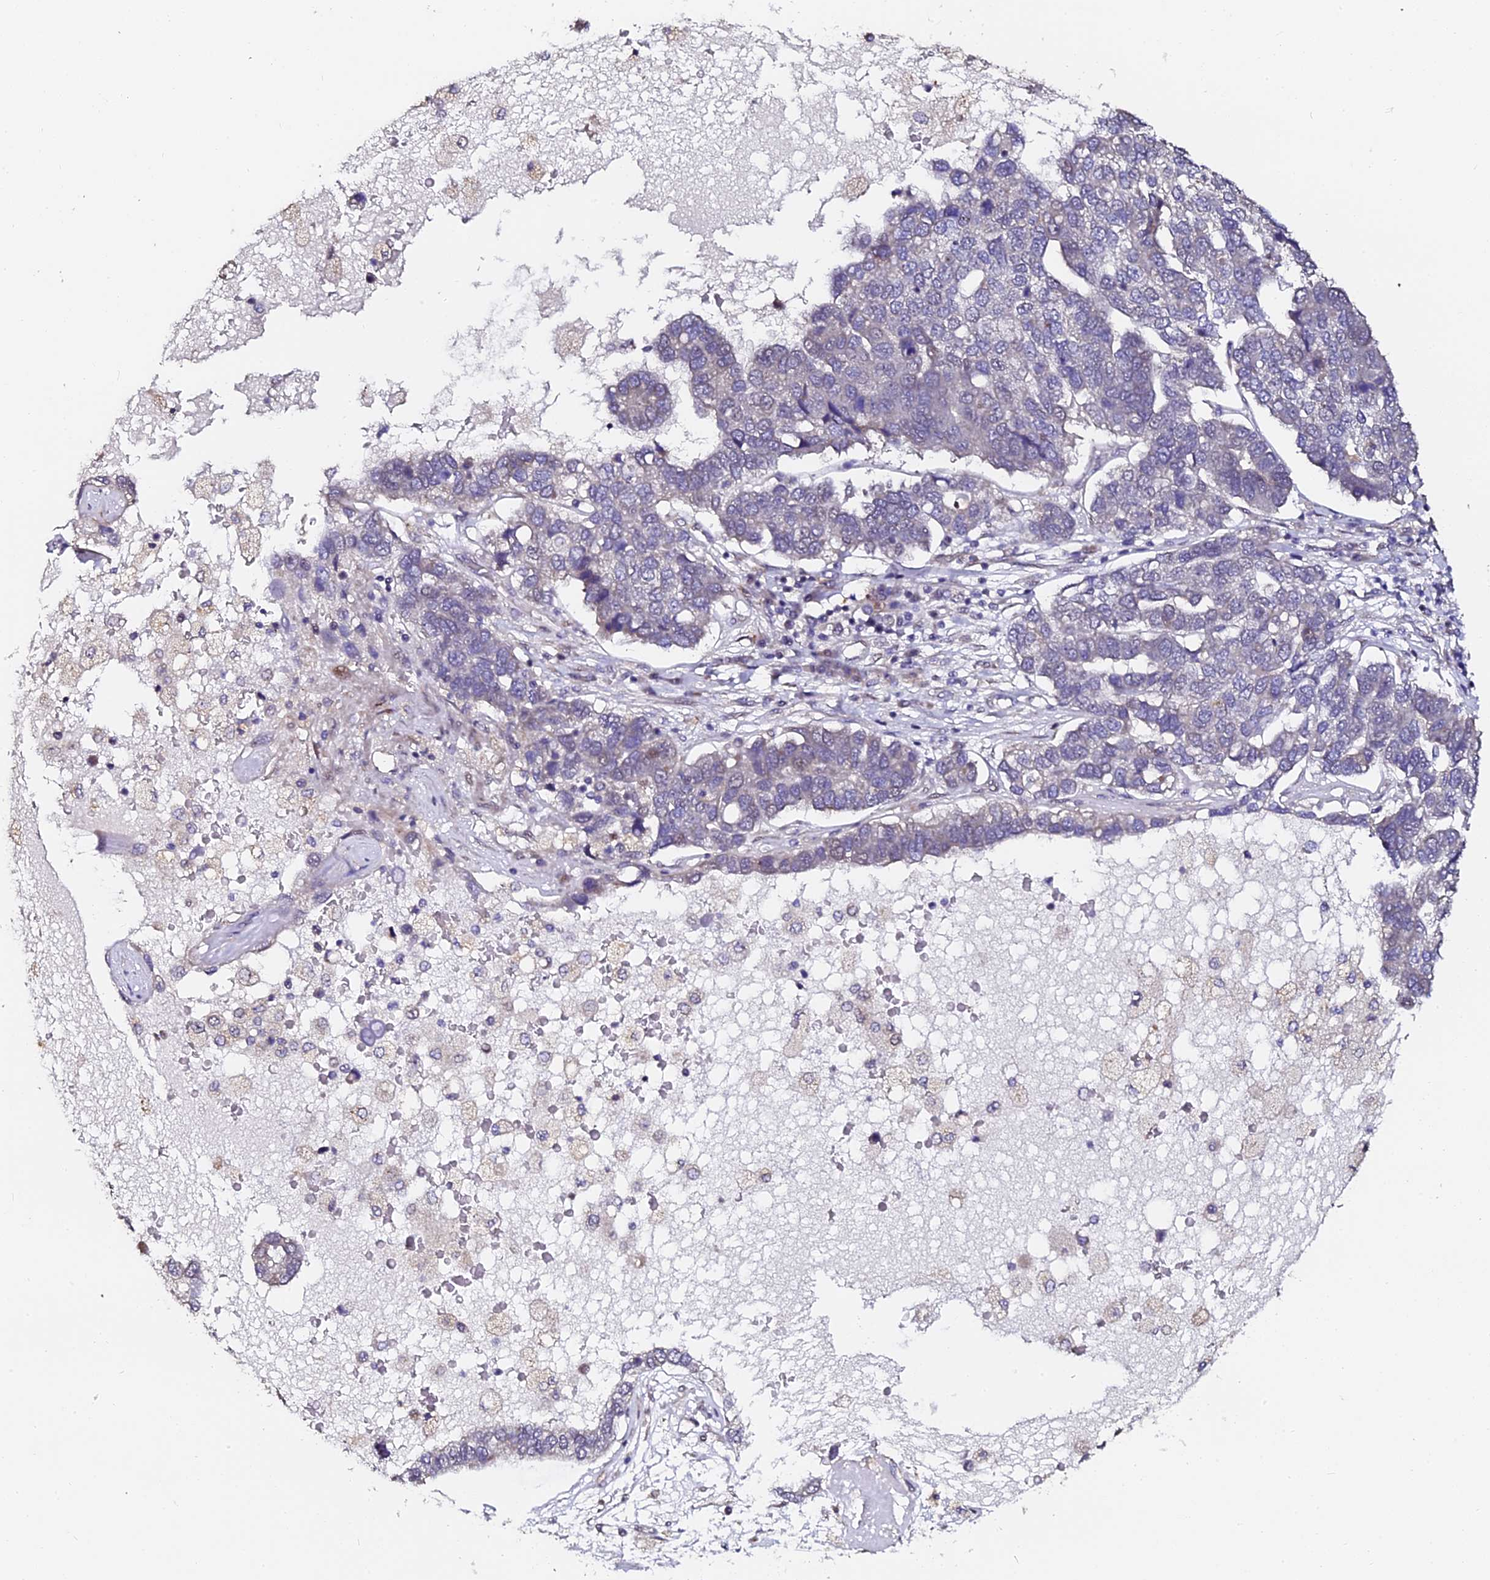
{"staining": {"intensity": "negative", "quantity": "none", "location": "none"}, "tissue": "pancreatic cancer", "cell_type": "Tumor cells", "image_type": "cancer", "snomed": [{"axis": "morphology", "description": "Adenocarcinoma, NOS"}, {"axis": "topography", "description": "Pancreas"}], "caption": "DAB (3,3'-diaminobenzidine) immunohistochemical staining of pancreatic adenocarcinoma demonstrates no significant expression in tumor cells.", "gene": "GPN3", "patient": {"sex": "female", "age": 61}}